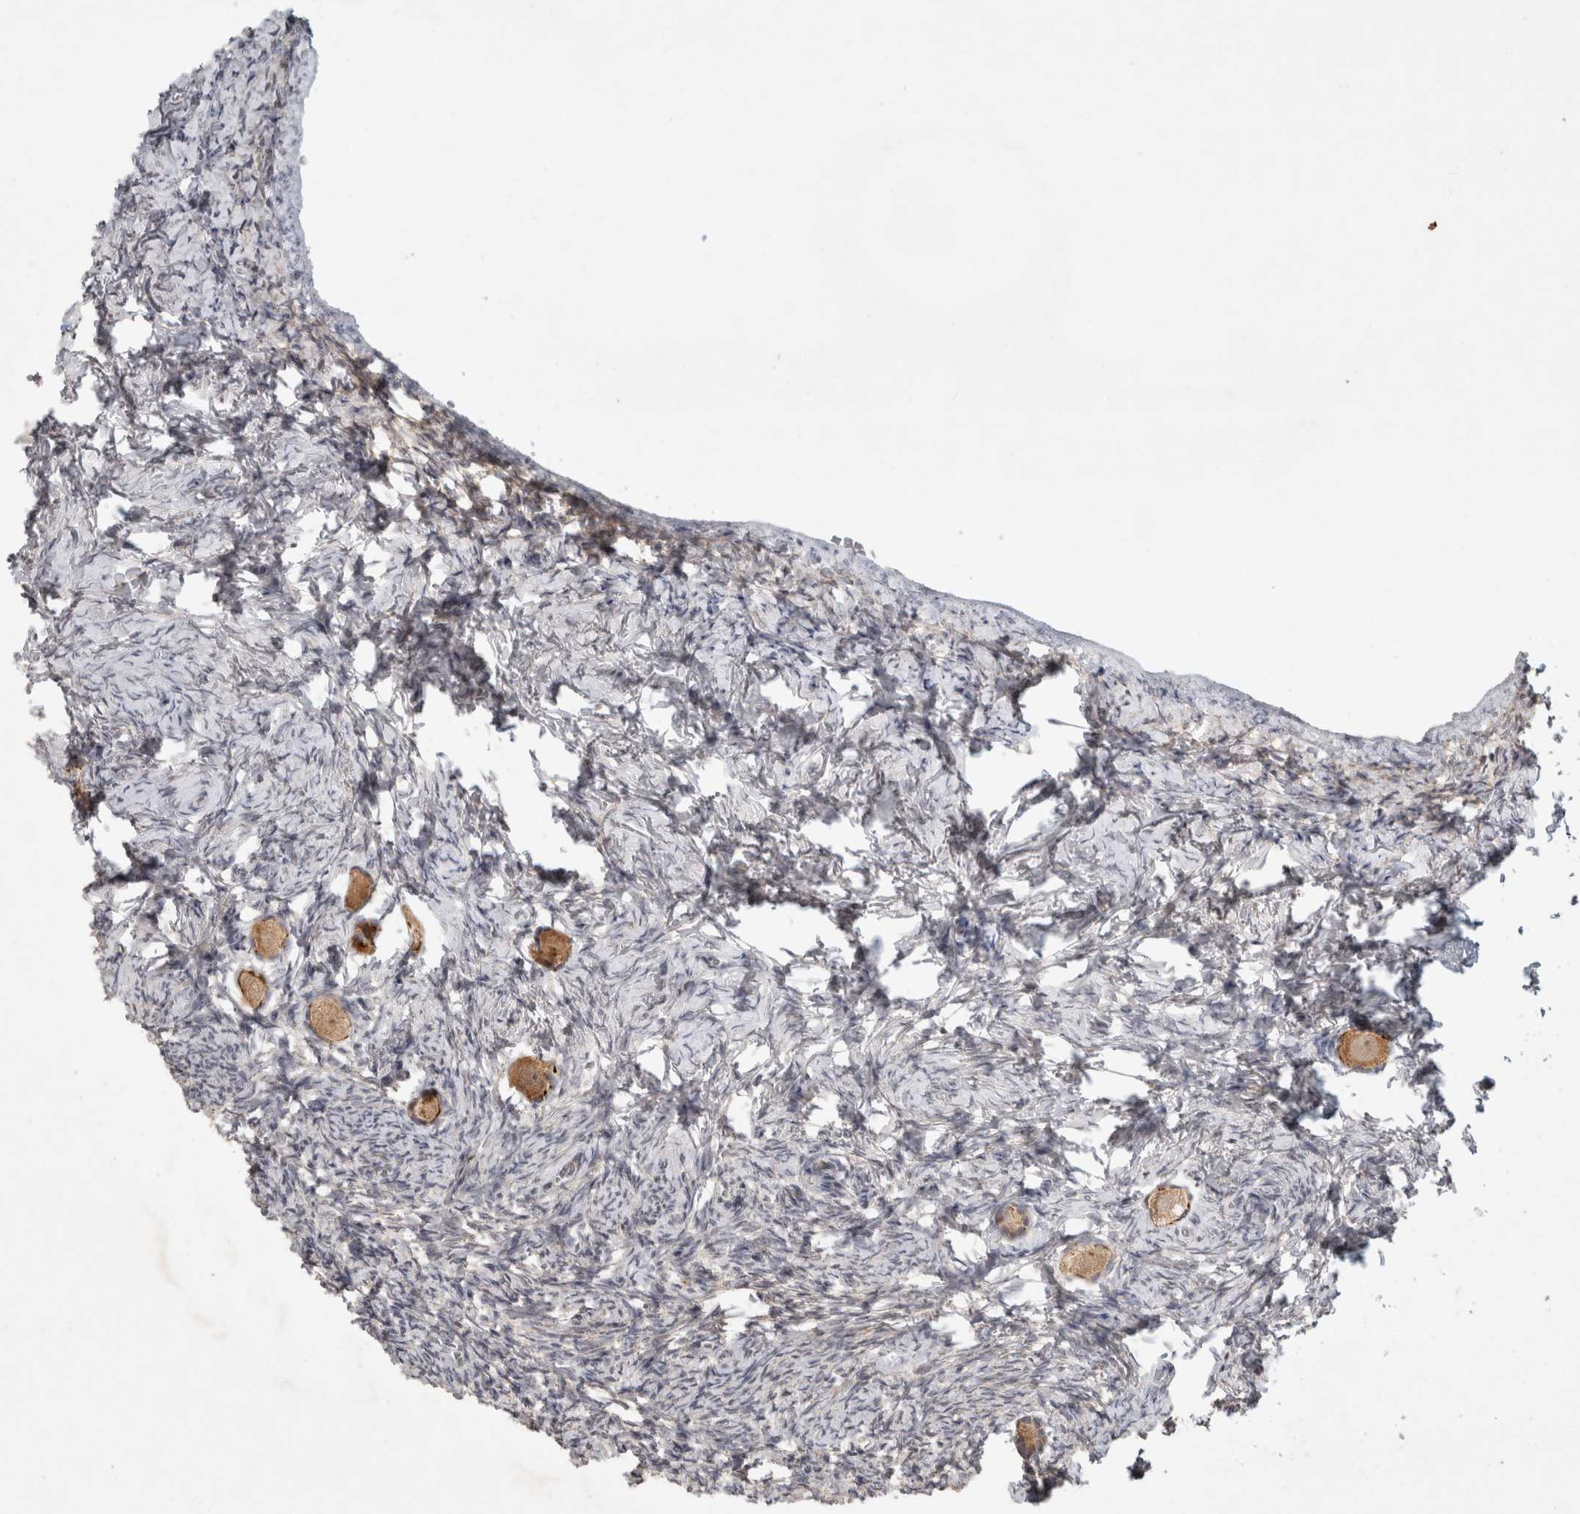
{"staining": {"intensity": "moderate", "quantity": ">75%", "location": "cytoplasmic/membranous"}, "tissue": "ovary", "cell_type": "Follicle cells", "image_type": "normal", "snomed": [{"axis": "morphology", "description": "Normal tissue, NOS"}, {"axis": "topography", "description": "Ovary"}], "caption": "Protein expression analysis of unremarkable human ovary reveals moderate cytoplasmic/membranous expression in about >75% of follicle cells.", "gene": "CRISPLD1", "patient": {"sex": "female", "age": 27}}